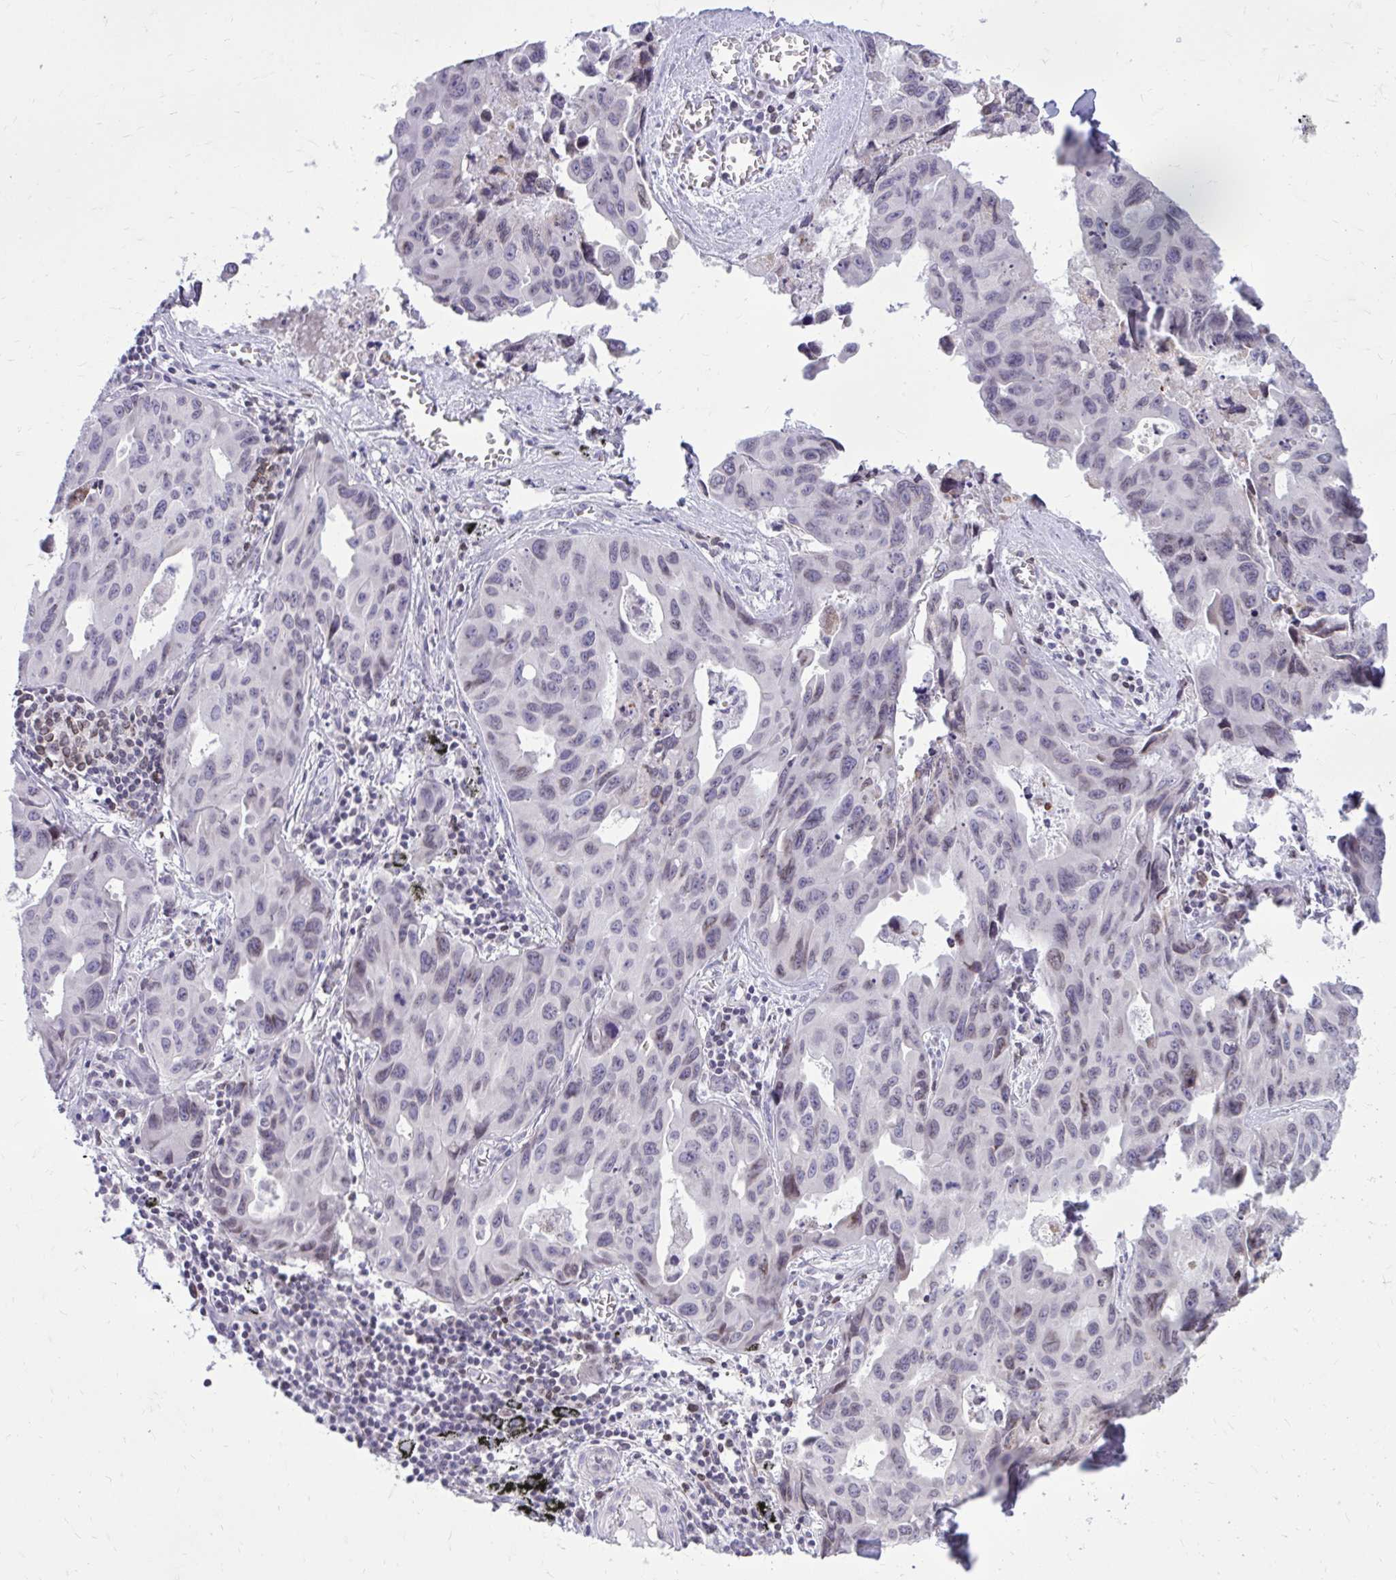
{"staining": {"intensity": "weak", "quantity": "<25%", "location": "cytoplasmic/membranous,nuclear"}, "tissue": "lung cancer", "cell_type": "Tumor cells", "image_type": "cancer", "snomed": [{"axis": "morphology", "description": "Adenocarcinoma, NOS"}, {"axis": "topography", "description": "Lymph node"}, {"axis": "topography", "description": "Lung"}], "caption": "There is no significant positivity in tumor cells of lung cancer (adenocarcinoma). (Brightfield microscopy of DAB immunohistochemistry (IHC) at high magnification).", "gene": "RPS6KA2", "patient": {"sex": "male", "age": 64}}